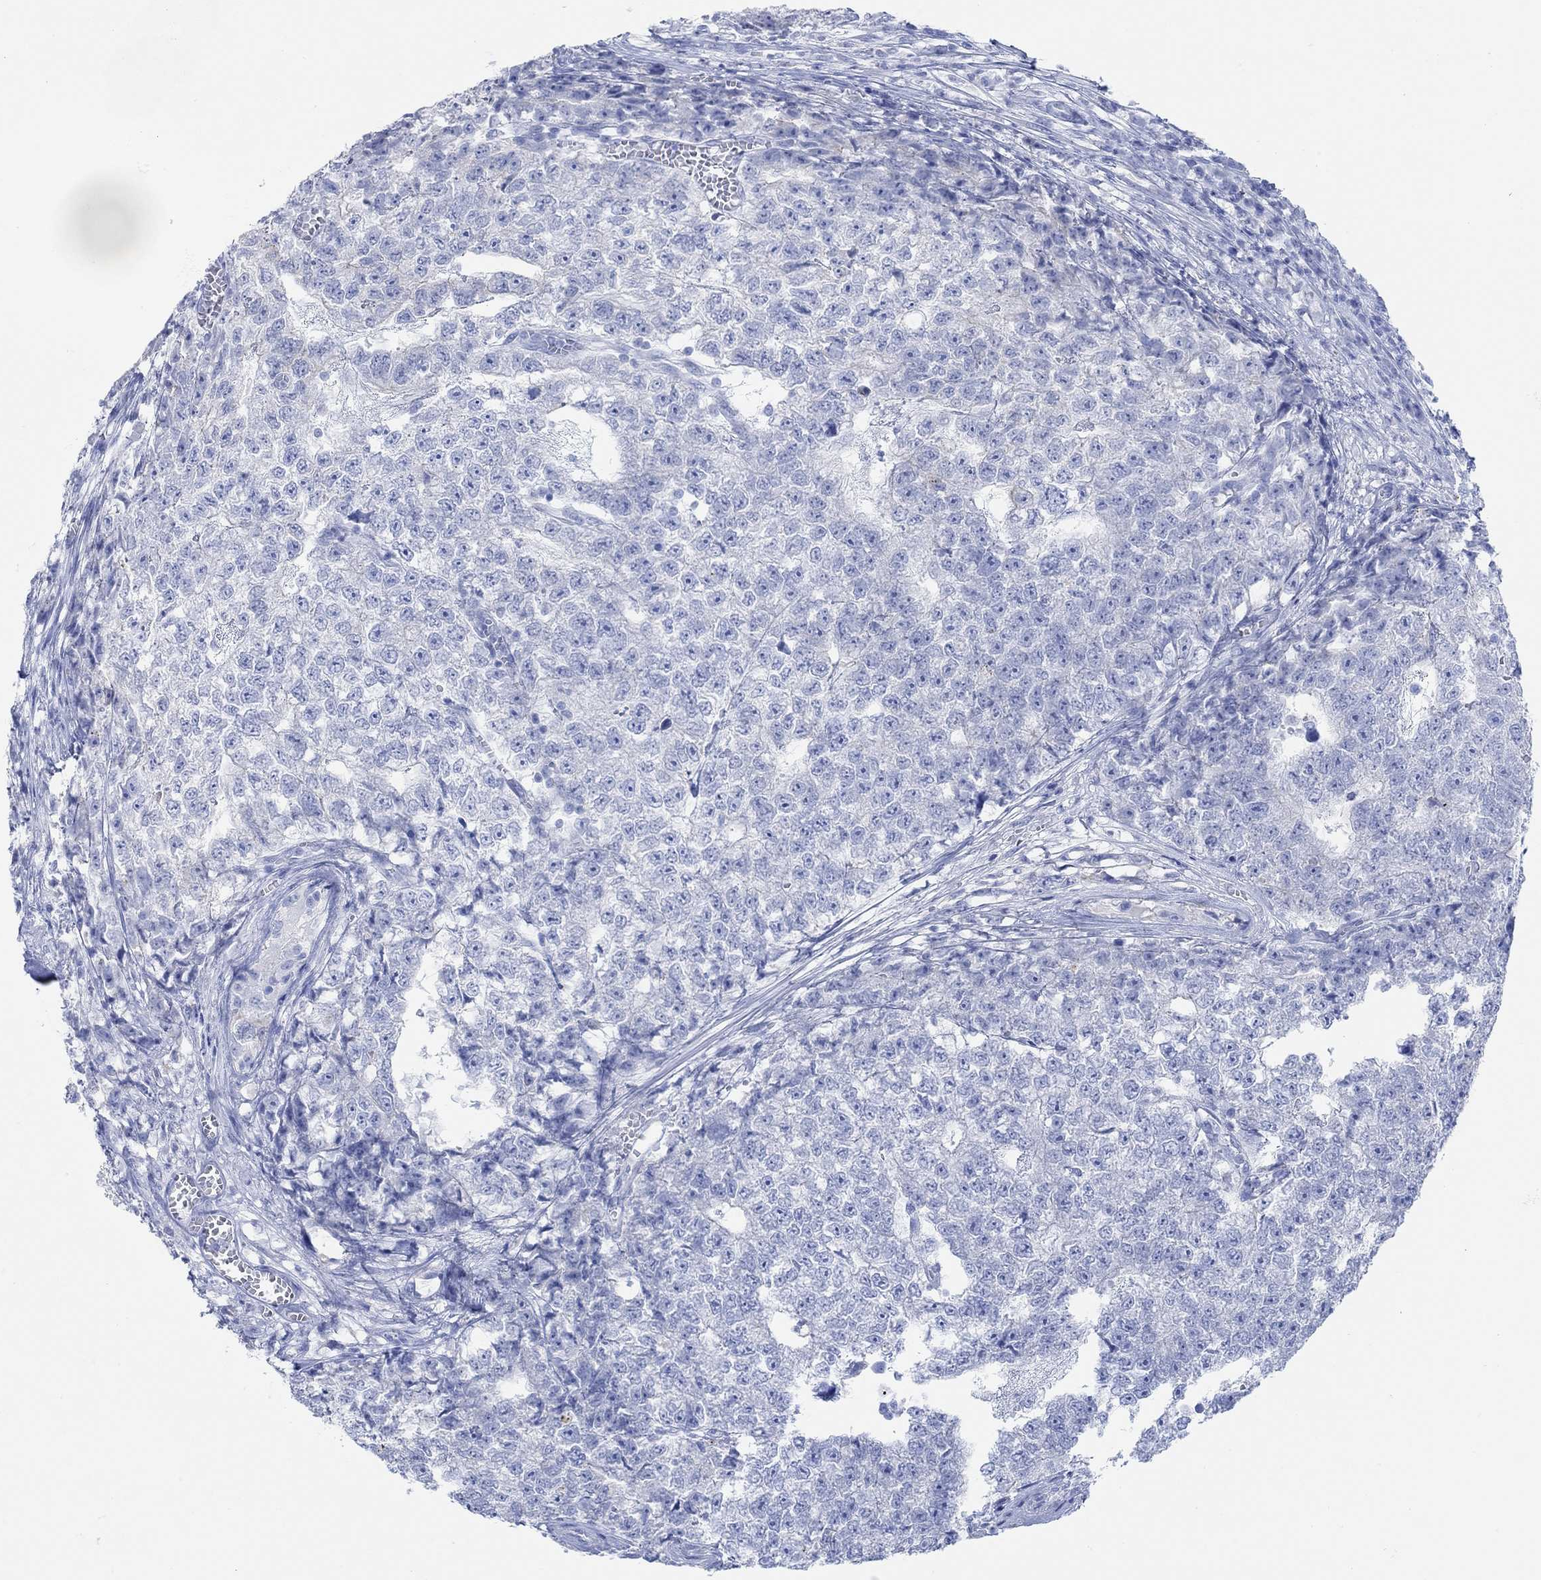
{"staining": {"intensity": "negative", "quantity": "none", "location": "none"}, "tissue": "testis cancer", "cell_type": "Tumor cells", "image_type": "cancer", "snomed": [{"axis": "morphology", "description": "Seminoma, NOS"}, {"axis": "morphology", "description": "Carcinoma, Embryonal, NOS"}, {"axis": "topography", "description": "Testis"}], "caption": "Image shows no protein expression in tumor cells of testis cancer (seminoma) tissue.", "gene": "AK8", "patient": {"sex": "male", "age": 22}}